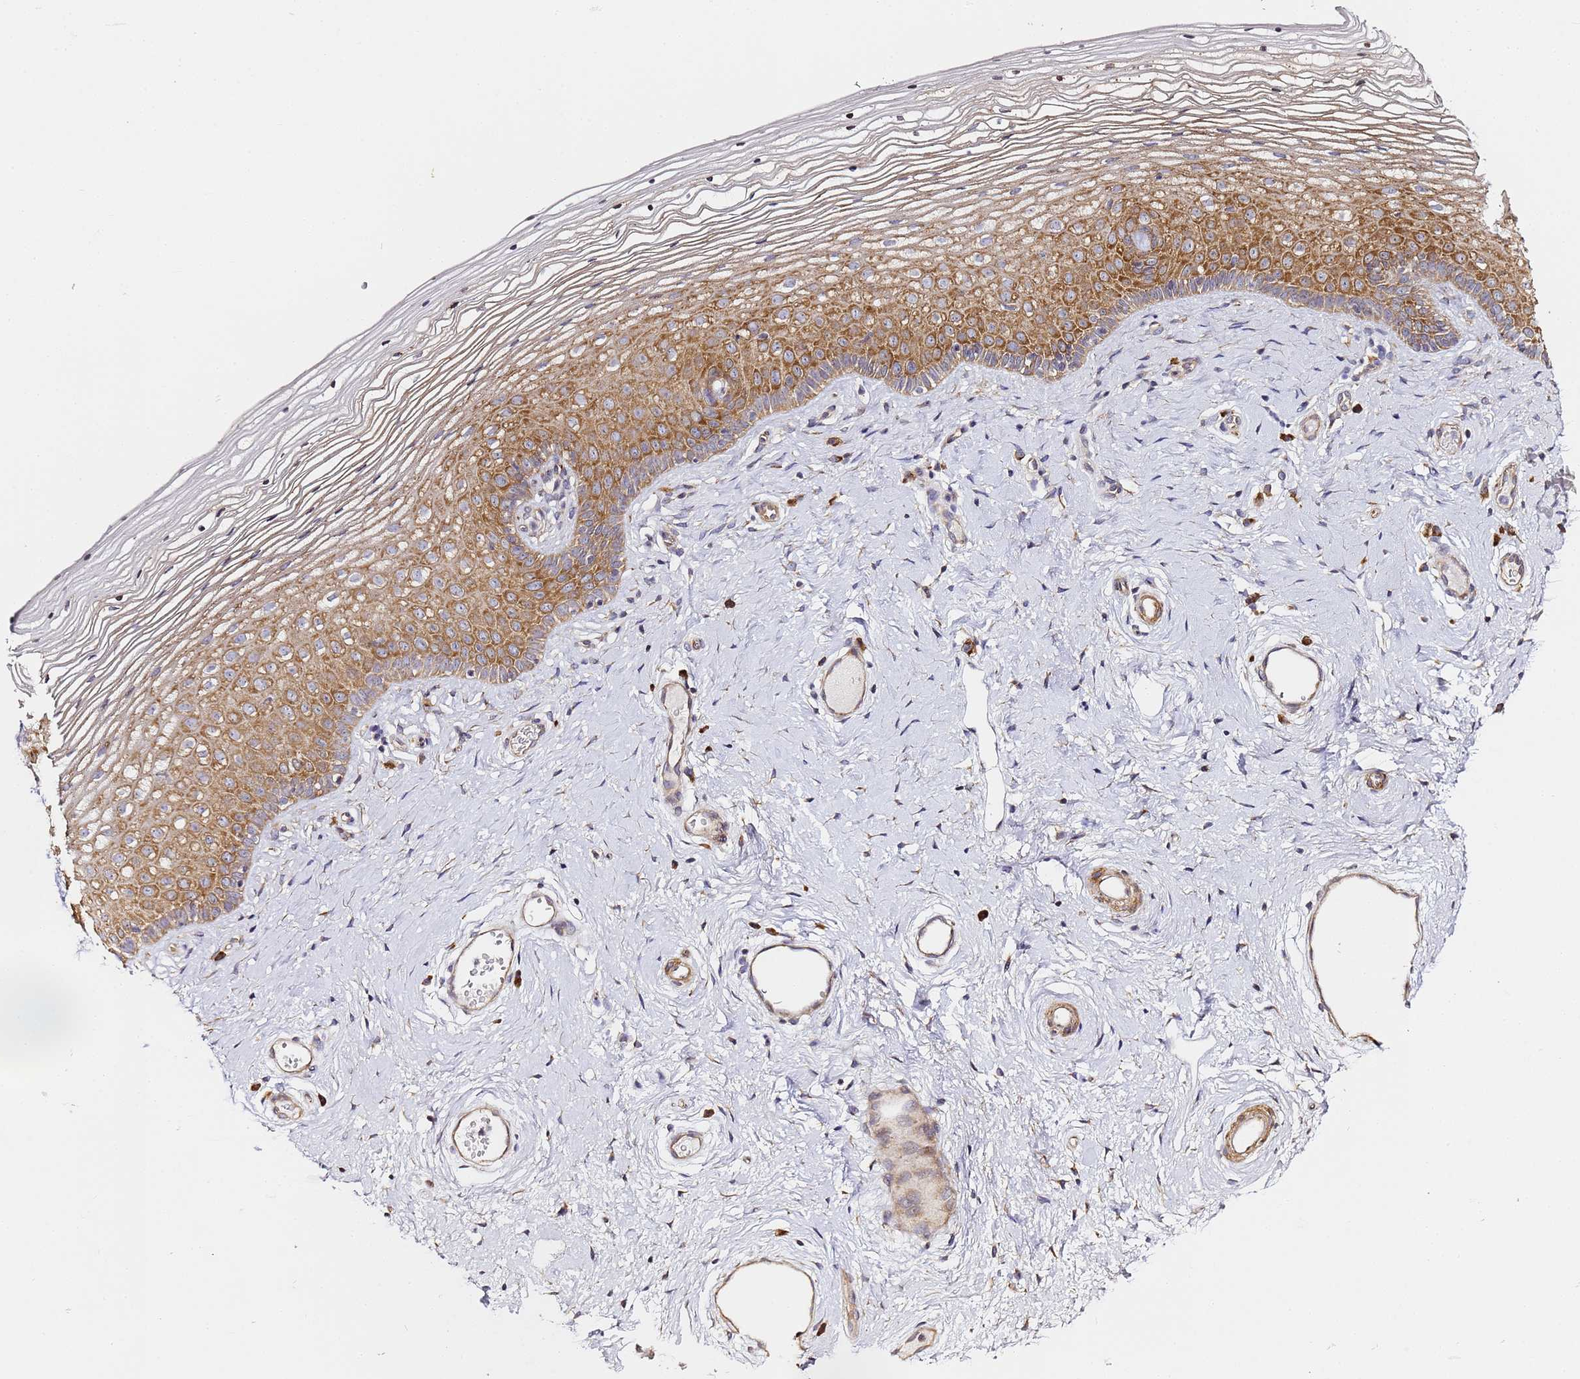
{"staining": {"intensity": "strong", "quantity": ">75%", "location": "cytoplasmic/membranous"}, "tissue": "vagina", "cell_type": "Squamous epithelial cells", "image_type": "normal", "snomed": [{"axis": "morphology", "description": "Normal tissue, NOS"}, {"axis": "topography", "description": "Vagina"}], "caption": "DAB (3,3'-diaminobenzidine) immunohistochemical staining of benign human vagina shows strong cytoplasmic/membranous protein staining in about >75% of squamous epithelial cells. (brown staining indicates protein expression, while blue staining denotes nuclei).", "gene": "RPL13A", "patient": {"sex": "female", "age": 46}}